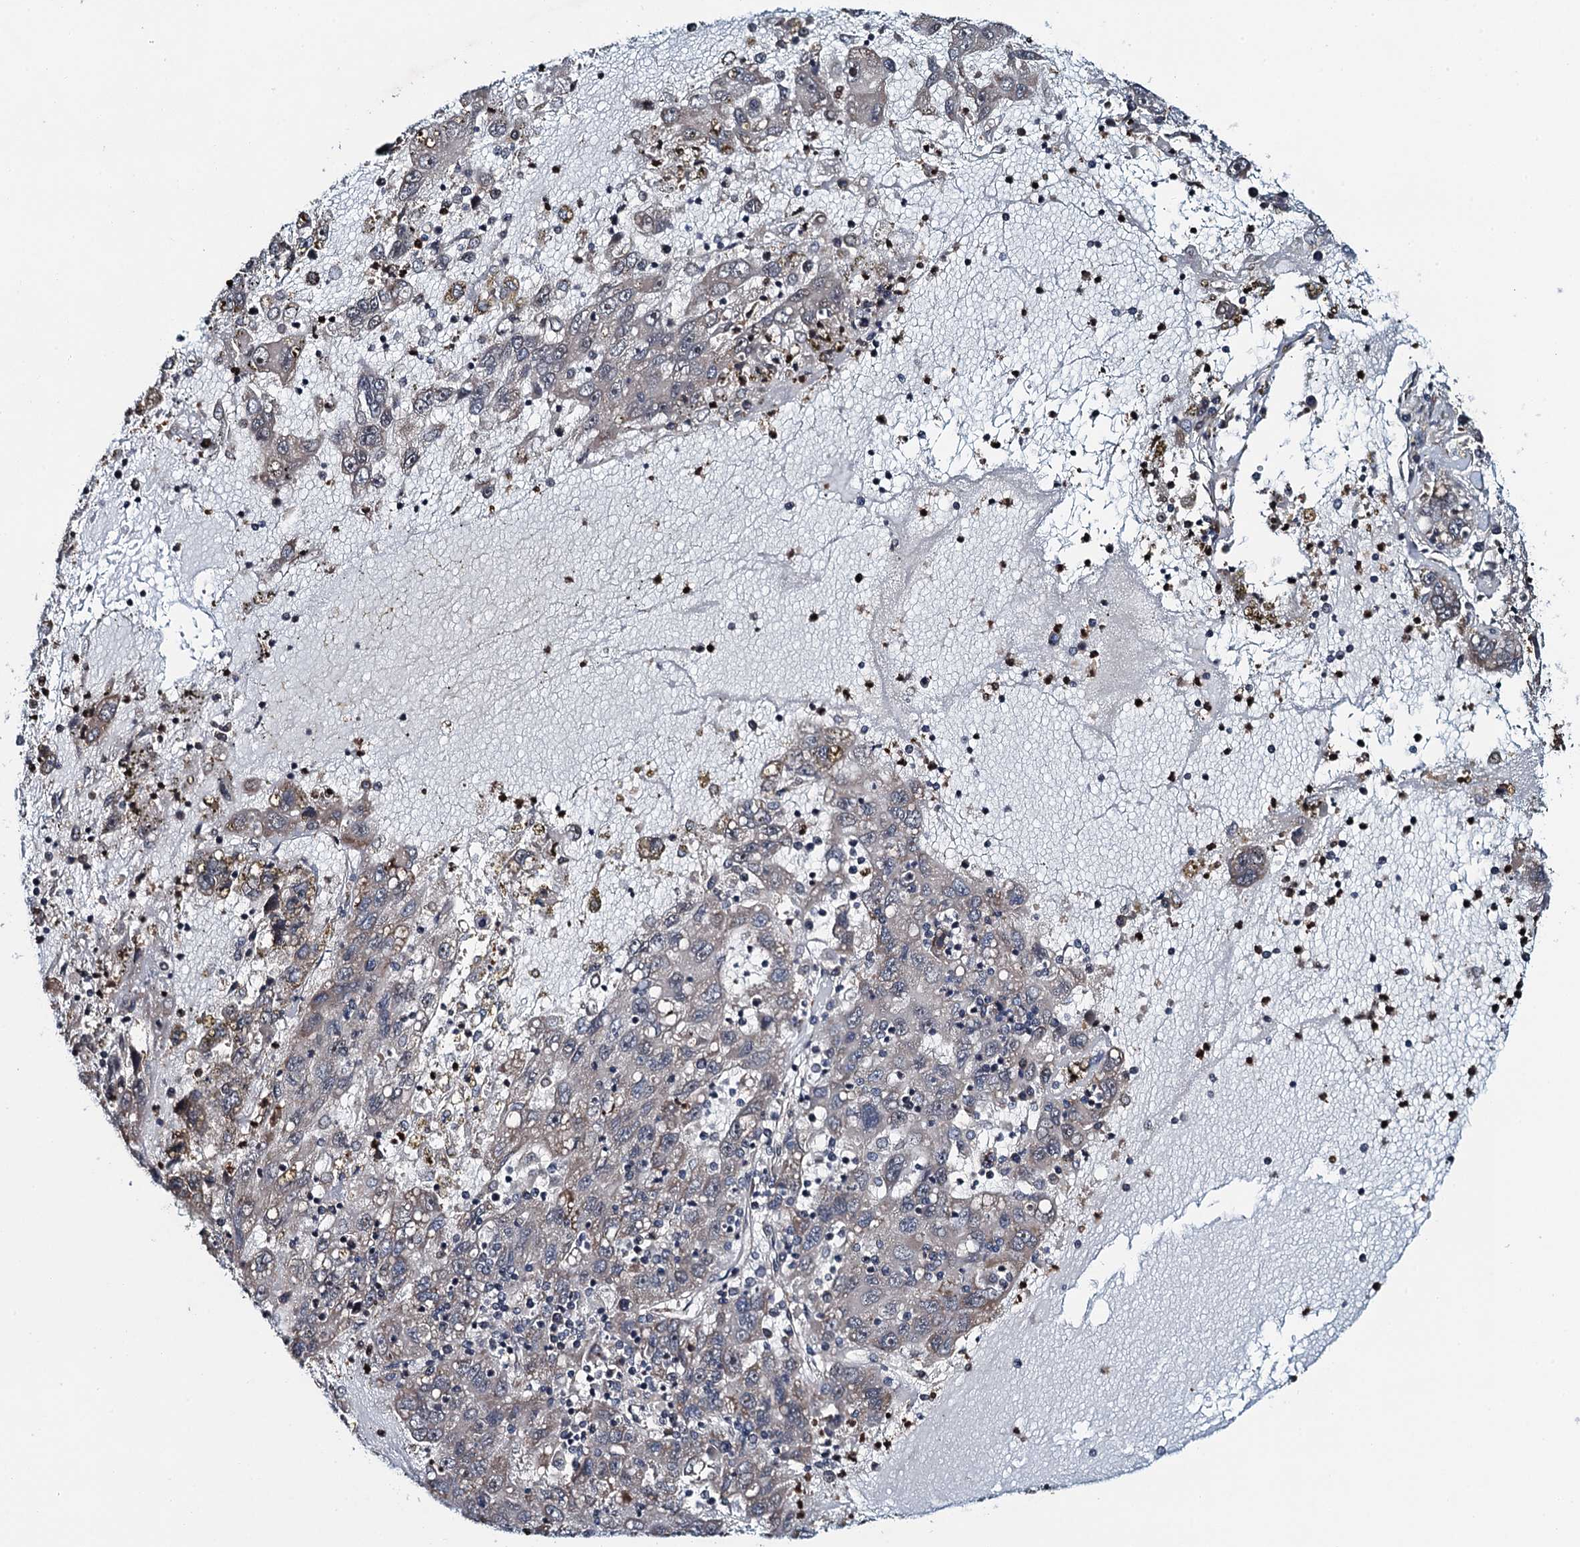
{"staining": {"intensity": "negative", "quantity": "none", "location": "none"}, "tissue": "liver cancer", "cell_type": "Tumor cells", "image_type": "cancer", "snomed": [{"axis": "morphology", "description": "Carcinoma, Hepatocellular, NOS"}, {"axis": "topography", "description": "Liver"}], "caption": "Immunohistochemical staining of human liver cancer (hepatocellular carcinoma) shows no significant expression in tumor cells. (Brightfield microscopy of DAB (3,3'-diaminobenzidine) IHC at high magnification).", "gene": "WHAMM", "patient": {"sex": "male", "age": 49}}